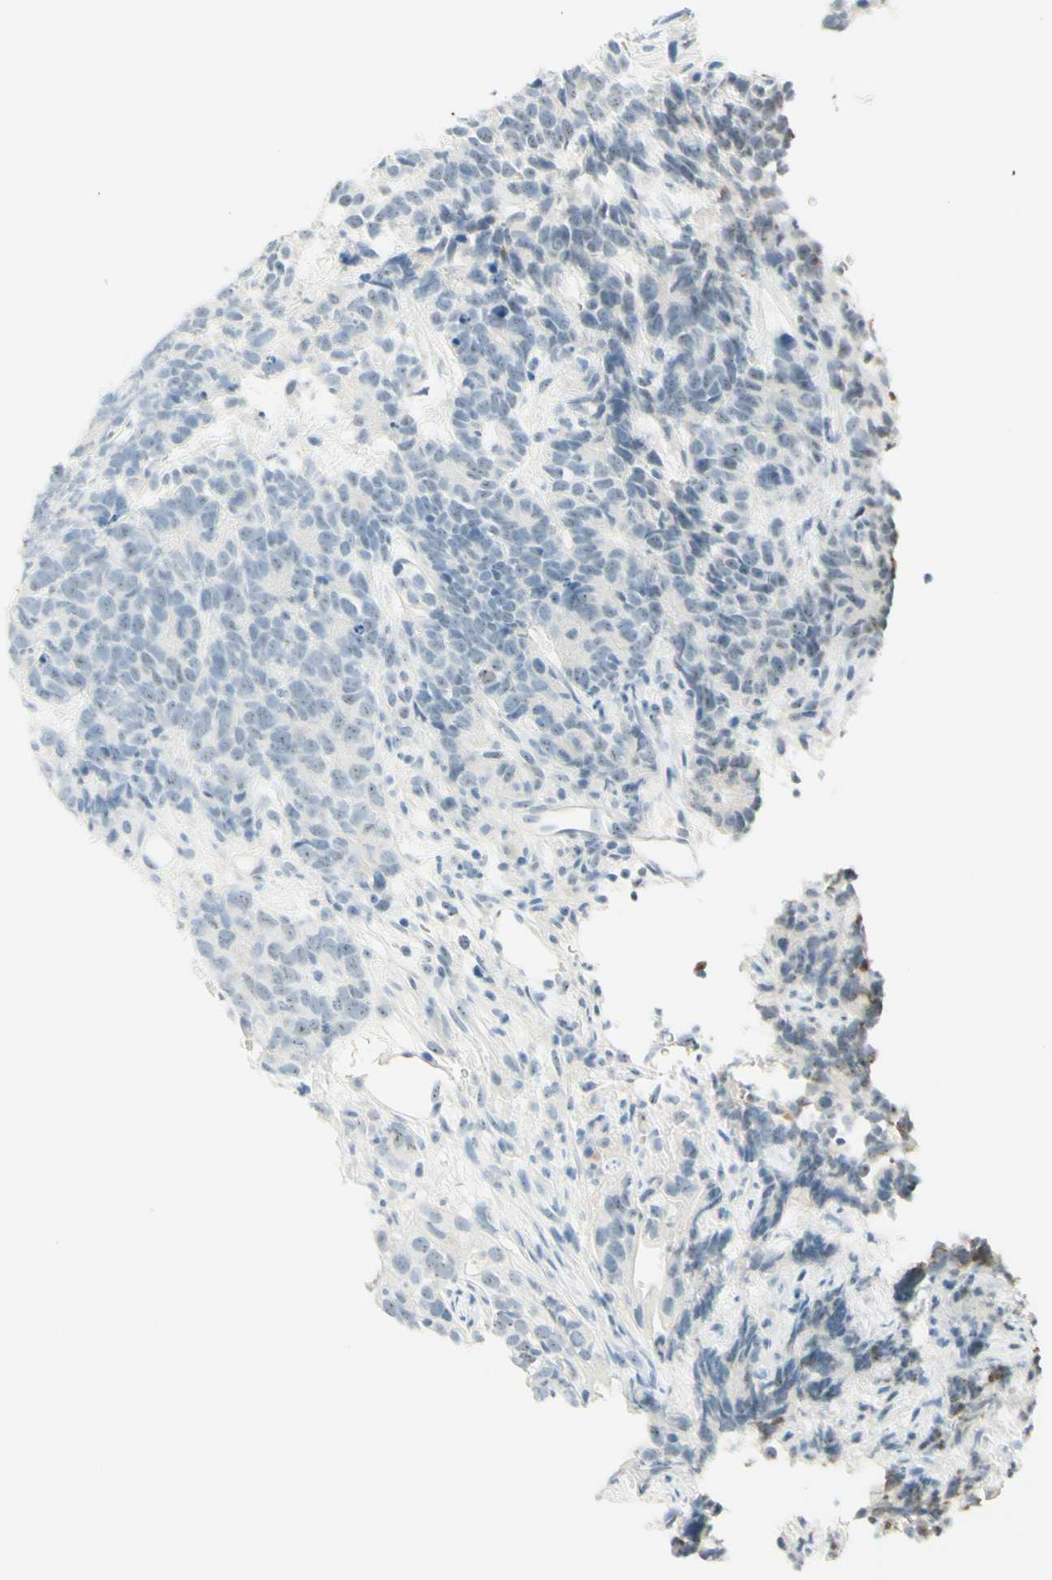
{"staining": {"intensity": "negative", "quantity": "none", "location": "none"}, "tissue": "testis cancer", "cell_type": "Tumor cells", "image_type": "cancer", "snomed": [{"axis": "morphology", "description": "Carcinoma, Embryonal, NOS"}, {"axis": "topography", "description": "Testis"}], "caption": "The photomicrograph demonstrates no significant positivity in tumor cells of testis cancer.", "gene": "FMR1NB", "patient": {"sex": "male", "age": 26}}